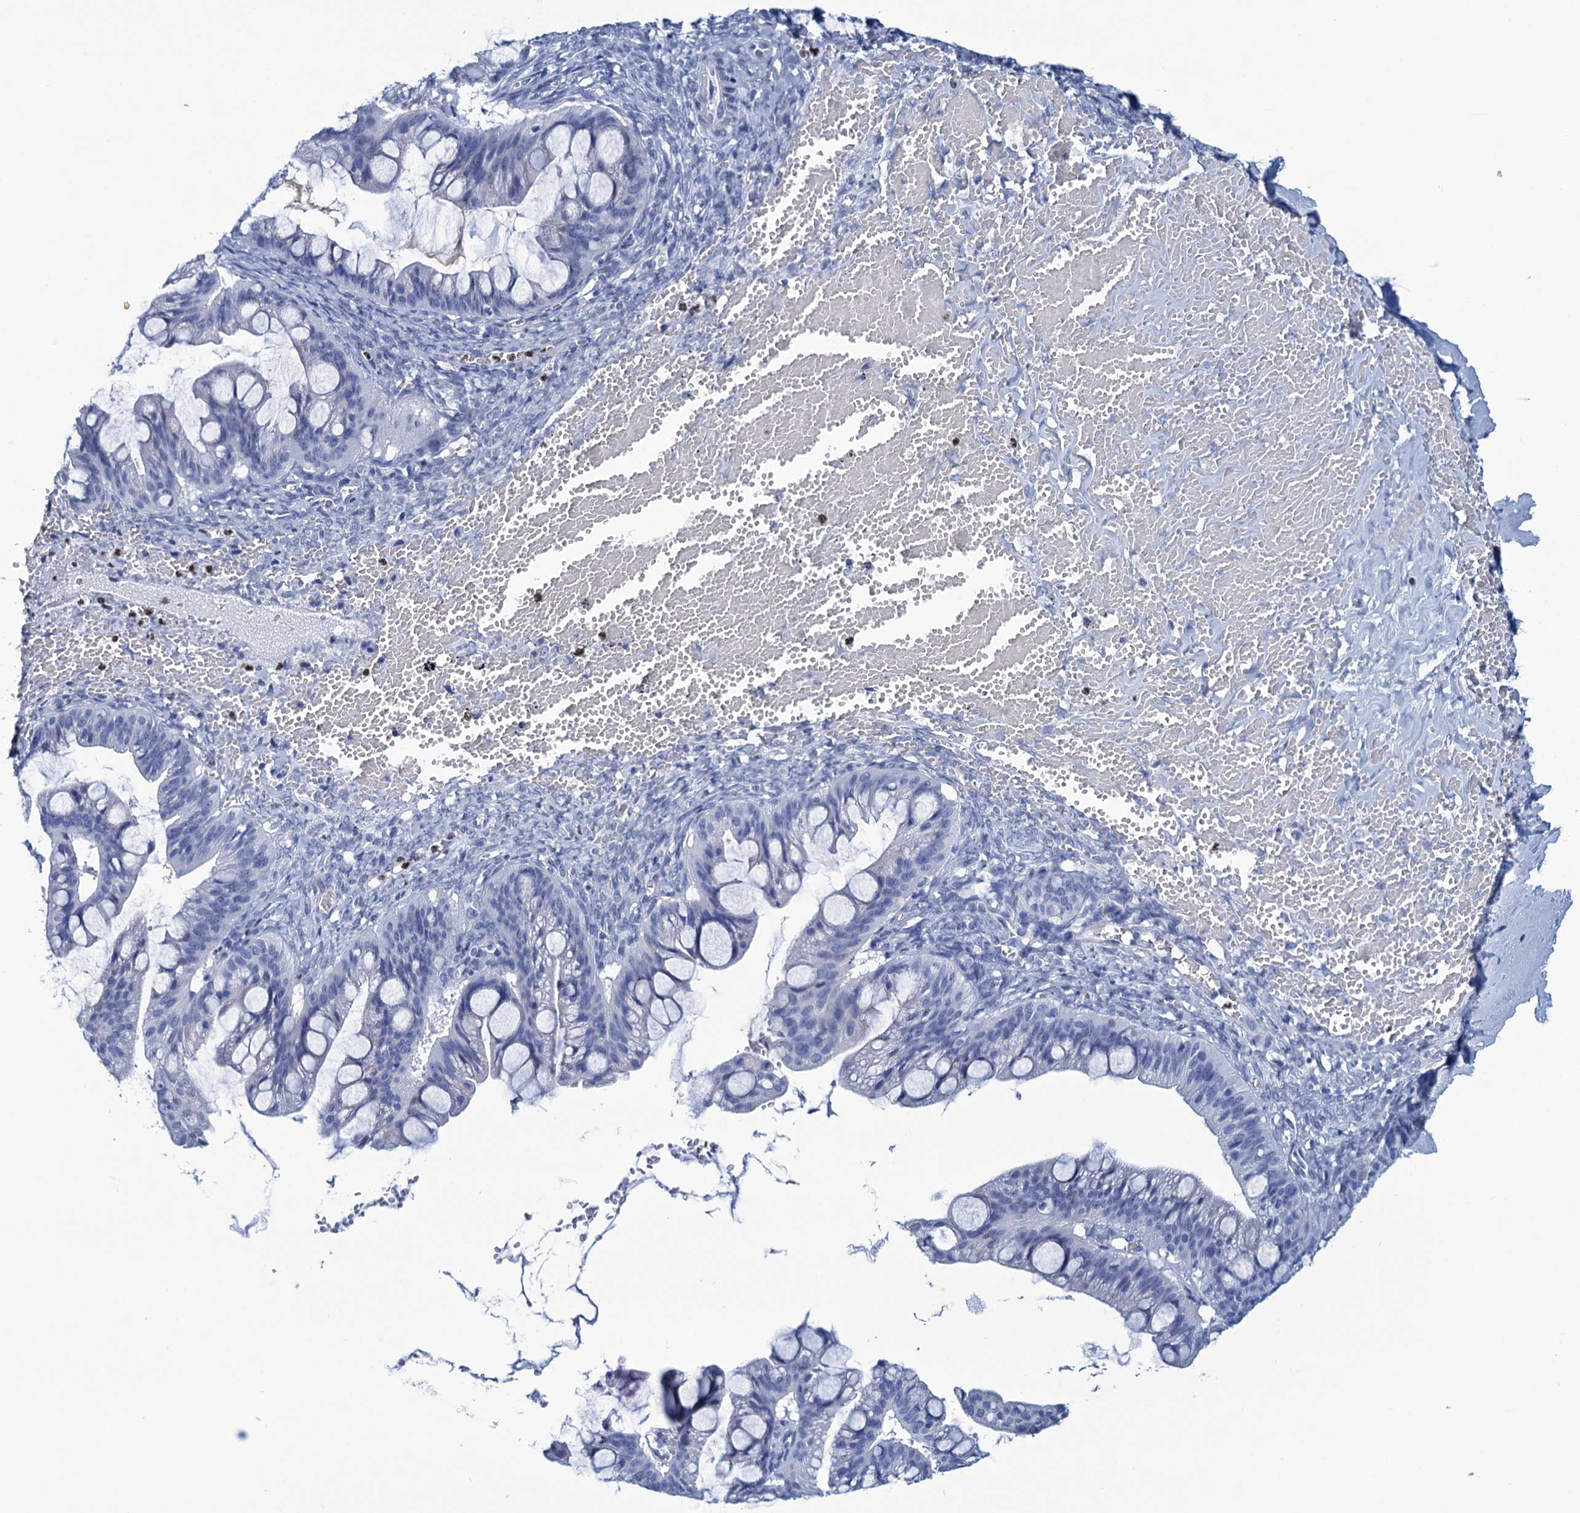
{"staining": {"intensity": "negative", "quantity": "none", "location": "none"}, "tissue": "ovarian cancer", "cell_type": "Tumor cells", "image_type": "cancer", "snomed": [{"axis": "morphology", "description": "Cystadenocarcinoma, mucinous, NOS"}, {"axis": "topography", "description": "Ovary"}], "caption": "Human ovarian cancer (mucinous cystadenocarcinoma) stained for a protein using immunohistochemistry (IHC) displays no expression in tumor cells.", "gene": "RHCG", "patient": {"sex": "female", "age": 73}}